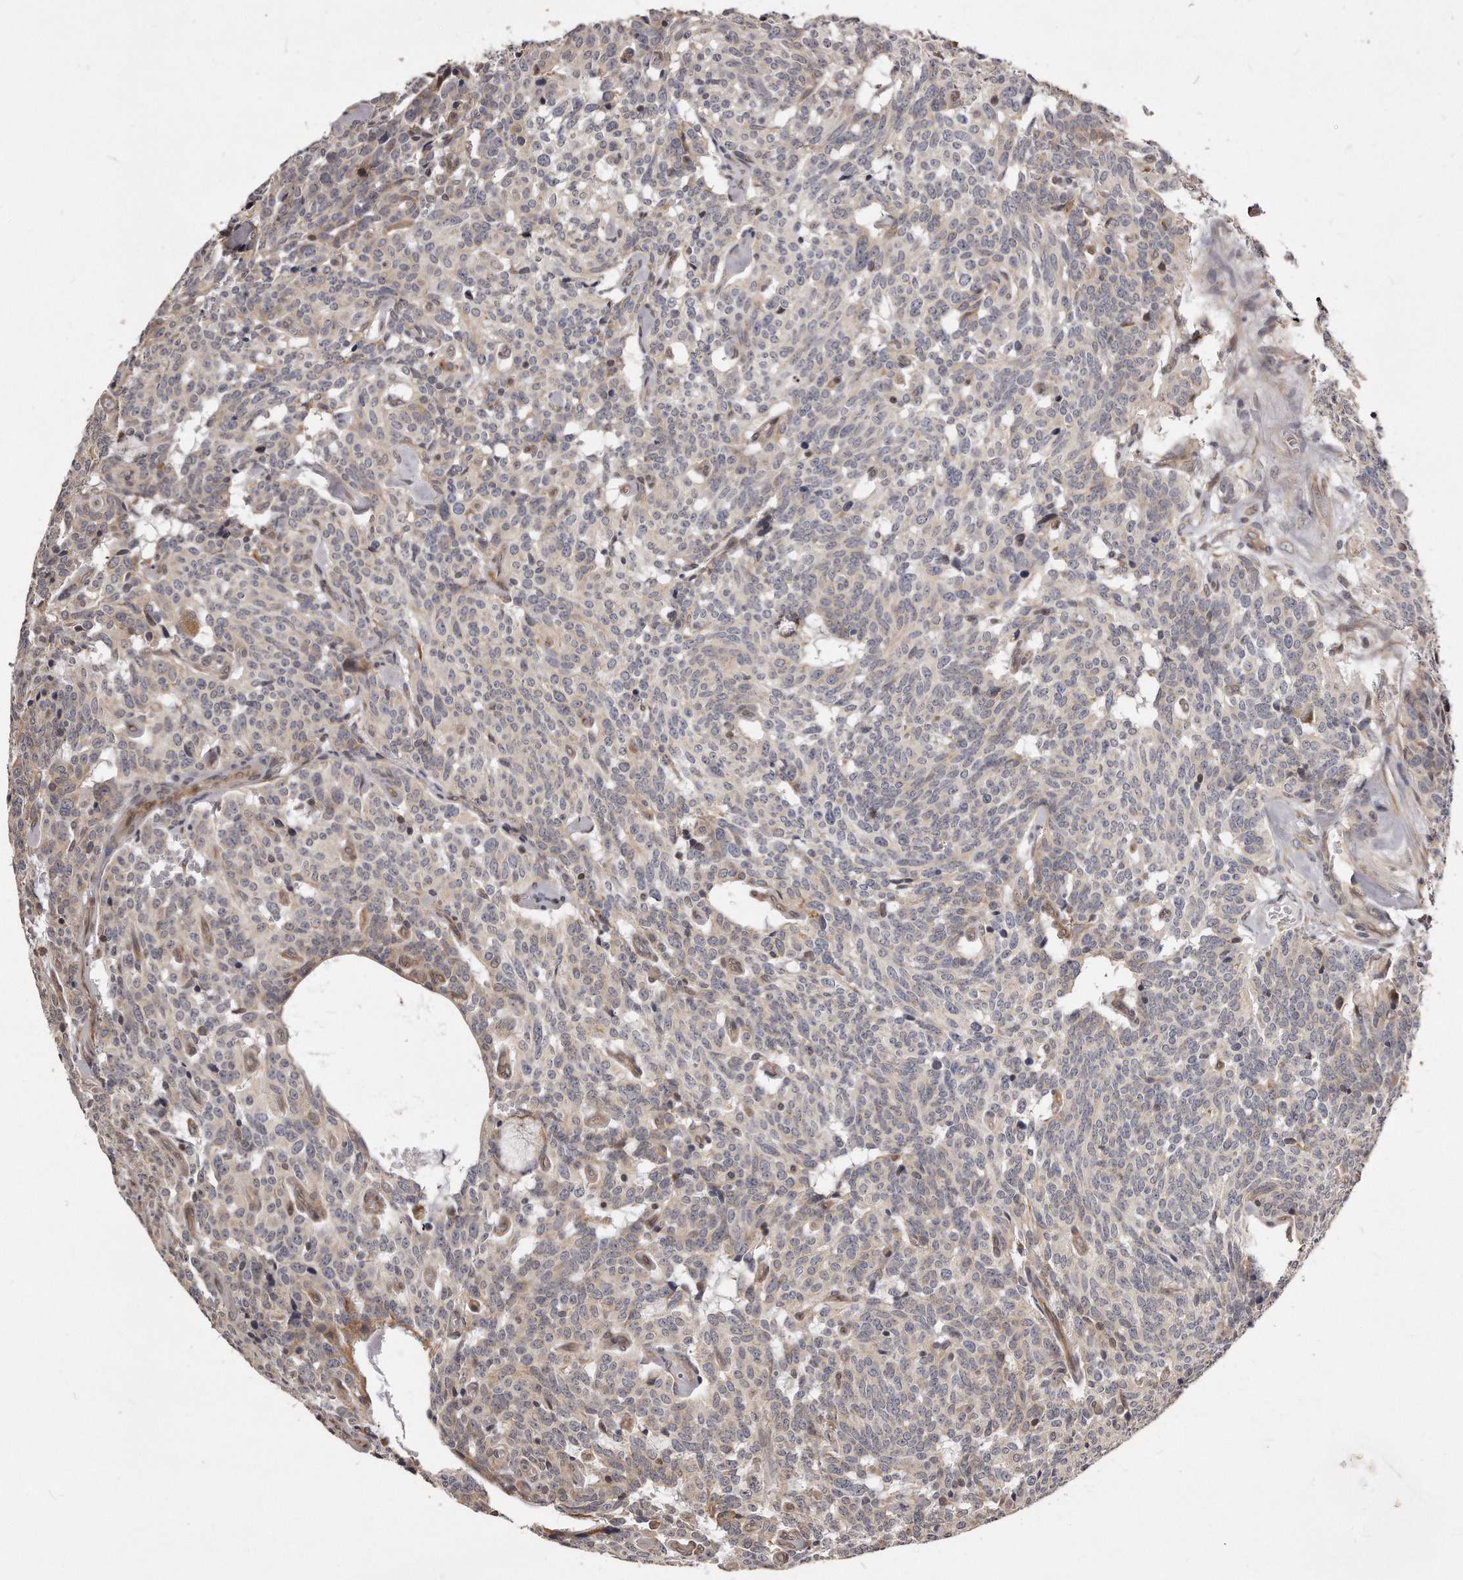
{"staining": {"intensity": "weak", "quantity": "25%-75%", "location": "cytoplasmic/membranous"}, "tissue": "carcinoid", "cell_type": "Tumor cells", "image_type": "cancer", "snomed": [{"axis": "morphology", "description": "Carcinoid, malignant, NOS"}, {"axis": "topography", "description": "Lung"}], "caption": "Carcinoid (malignant) stained with DAB immunohistochemistry (IHC) reveals low levels of weak cytoplasmic/membranous staining in approximately 25%-75% of tumor cells.", "gene": "TRAPPC14", "patient": {"sex": "female", "age": 46}}